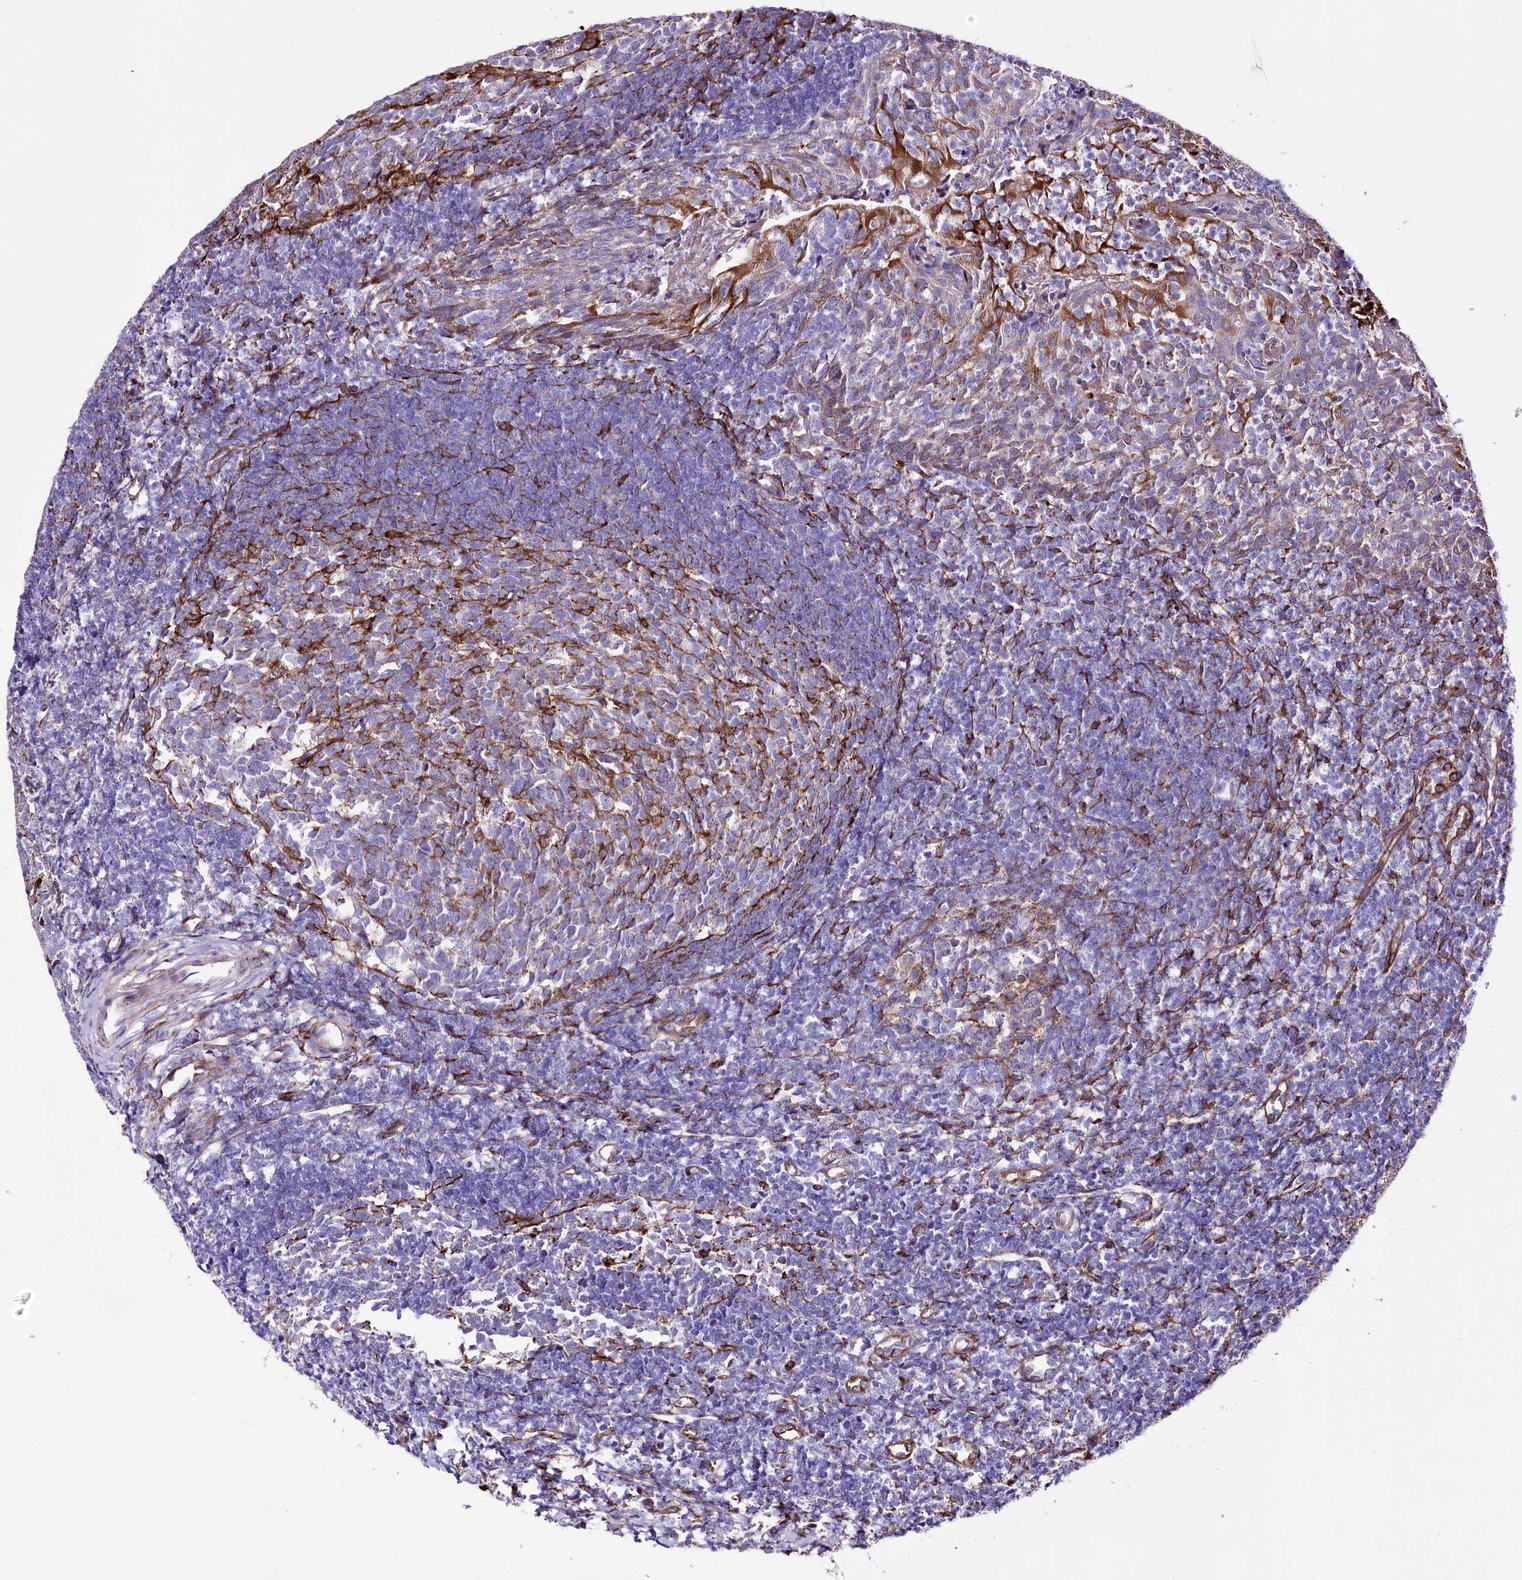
{"staining": {"intensity": "moderate", "quantity": "<25%", "location": "cytoplasmic/membranous"}, "tissue": "tonsil", "cell_type": "Germinal center cells", "image_type": "normal", "snomed": [{"axis": "morphology", "description": "Normal tissue, NOS"}, {"axis": "topography", "description": "Tonsil"}], "caption": "DAB immunohistochemical staining of benign tonsil exhibits moderate cytoplasmic/membranous protein staining in approximately <25% of germinal center cells. (brown staining indicates protein expression, while blue staining denotes nuclei).", "gene": "WWC1", "patient": {"sex": "female", "age": 10}}